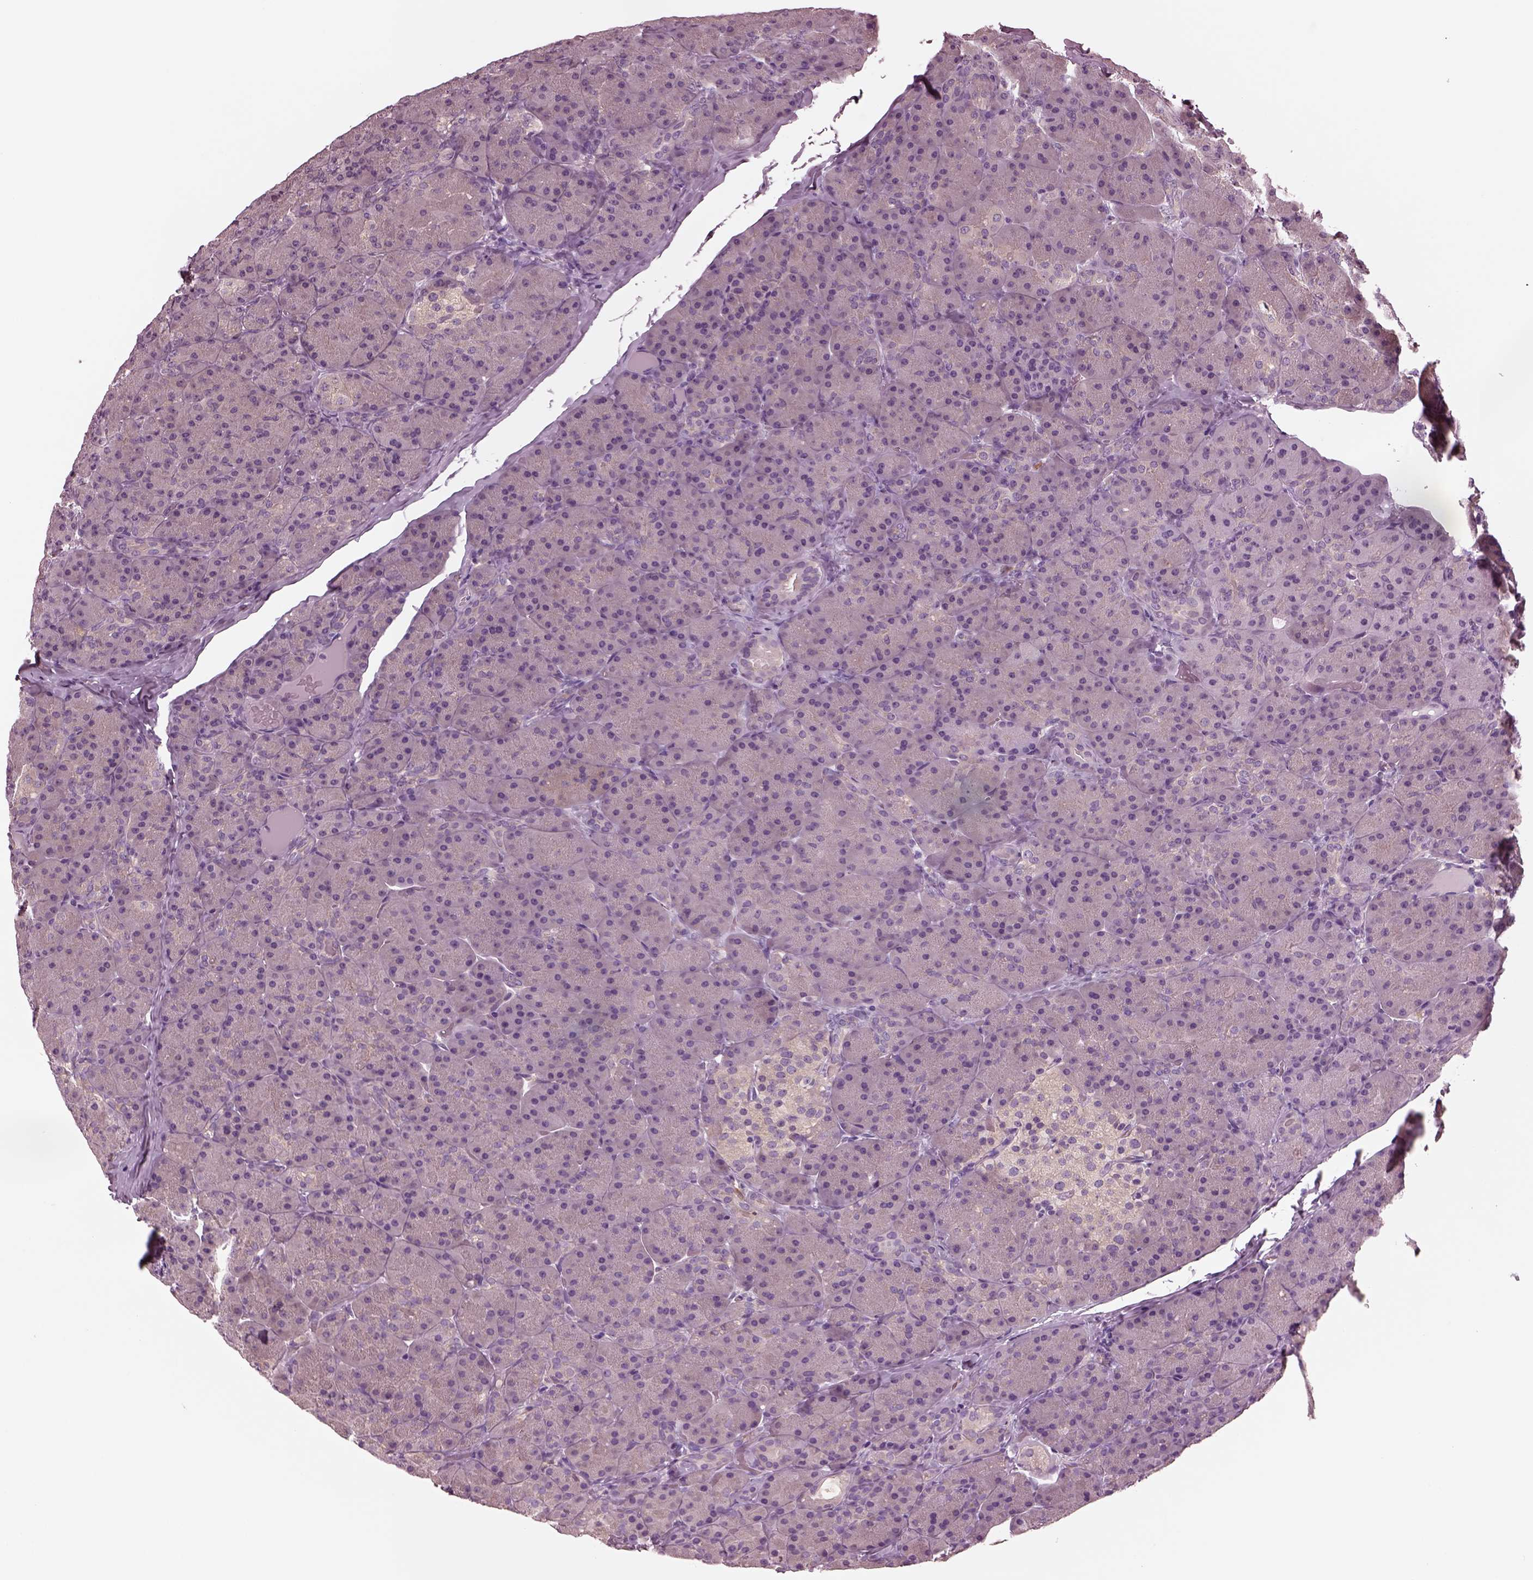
{"staining": {"intensity": "negative", "quantity": "none", "location": "none"}, "tissue": "pancreas", "cell_type": "Exocrine glandular cells", "image_type": "normal", "snomed": [{"axis": "morphology", "description": "Normal tissue, NOS"}, {"axis": "topography", "description": "Pancreas"}], "caption": "This micrograph is of unremarkable pancreas stained with IHC to label a protein in brown with the nuclei are counter-stained blue. There is no staining in exocrine glandular cells.", "gene": "SHTN1", "patient": {"sex": "male", "age": 57}}